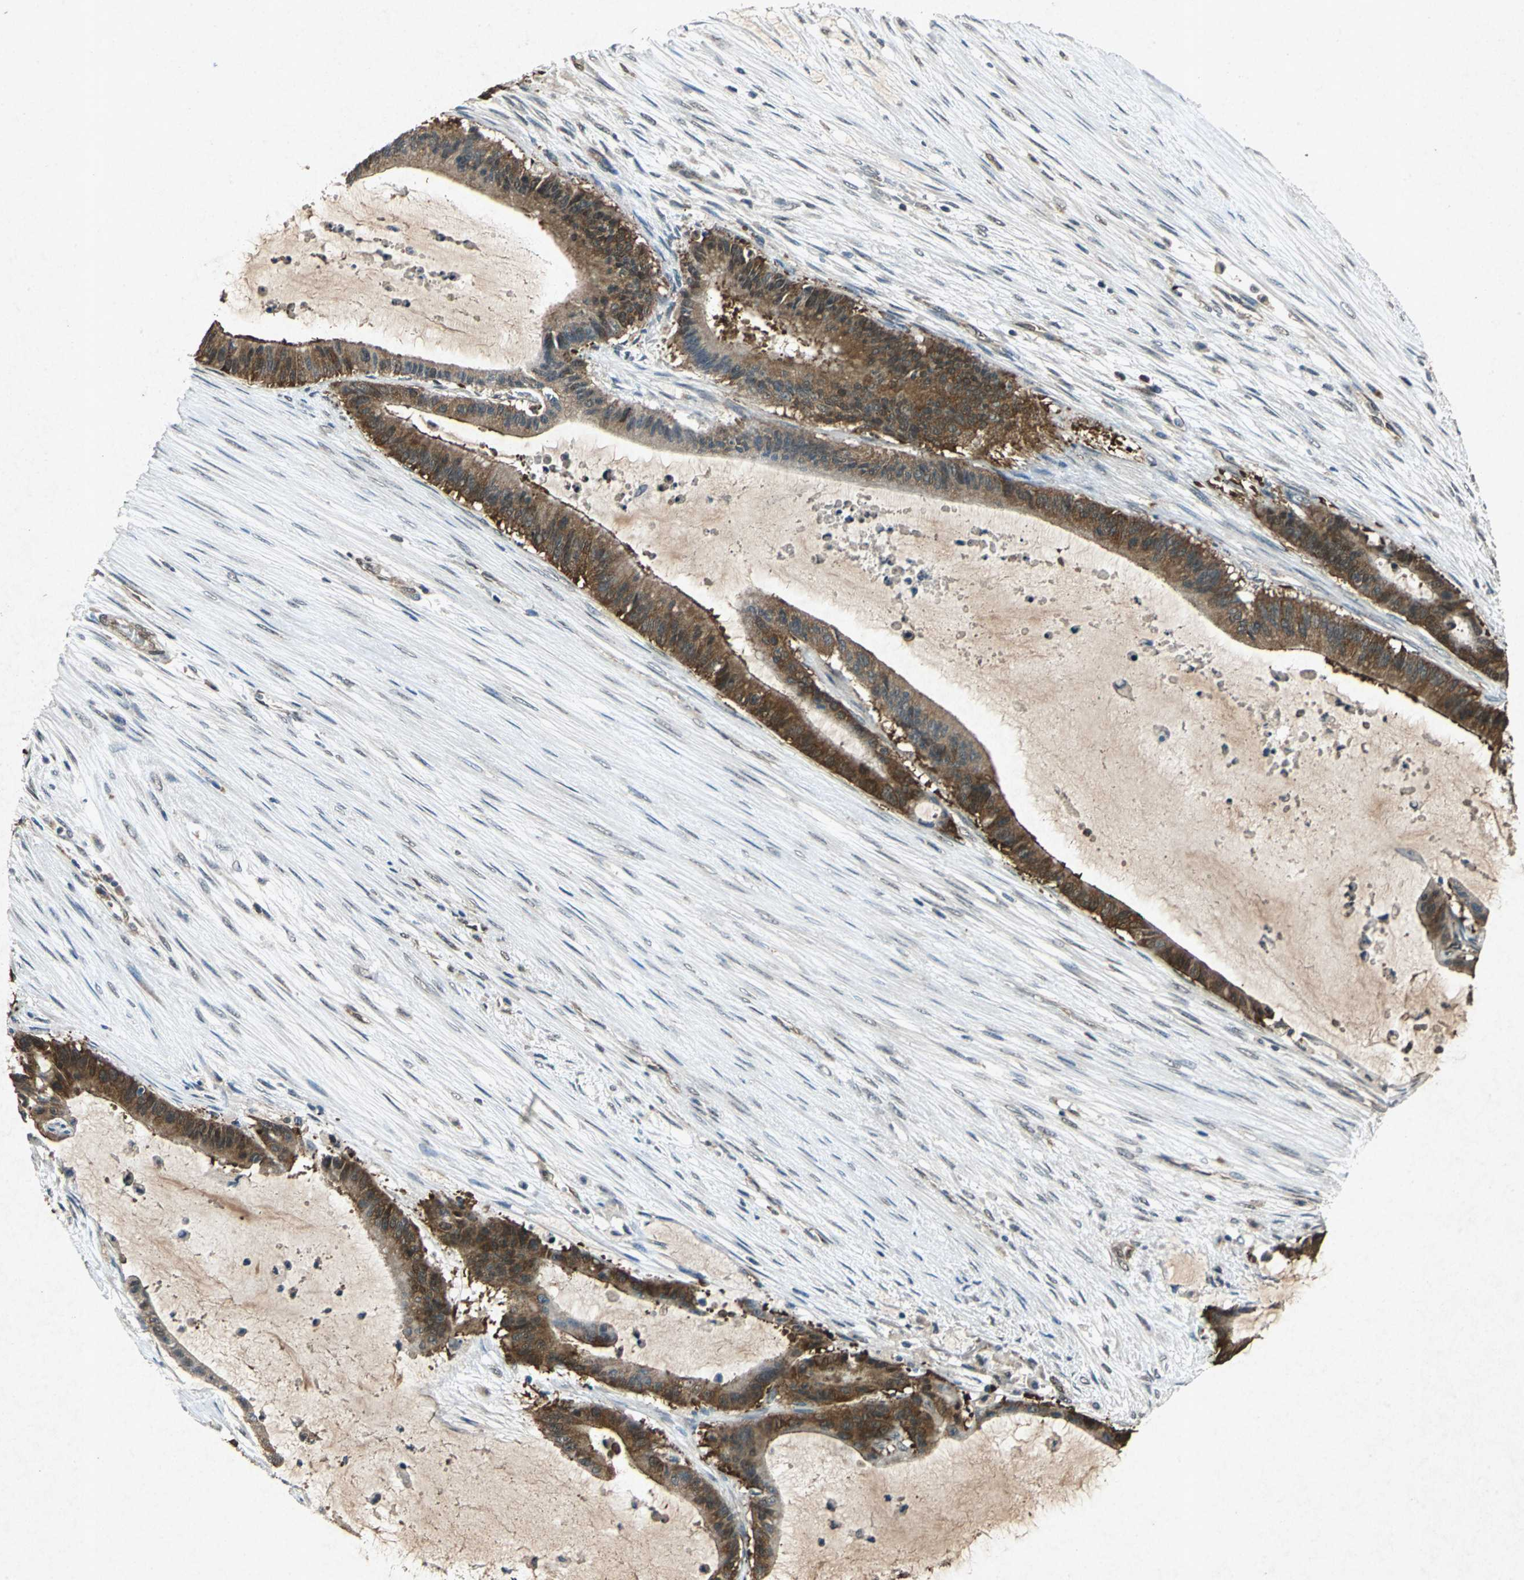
{"staining": {"intensity": "moderate", "quantity": ">75%", "location": "cytoplasmic/membranous"}, "tissue": "liver cancer", "cell_type": "Tumor cells", "image_type": "cancer", "snomed": [{"axis": "morphology", "description": "Cholangiocarcinoma"}, {"axis": "topography", "description": "Liver"}], "caption": "This image displays liver cancer (cholangiocarcinoma) stained with IHC to label a protein in brown. The cytoplasmic/membranous of tumor cells show moderate positivity for the protein. Nuclei are counter-stained blue.", "gene": "HSP90AB1", "patient": {"sex": "female", "age": 73}}